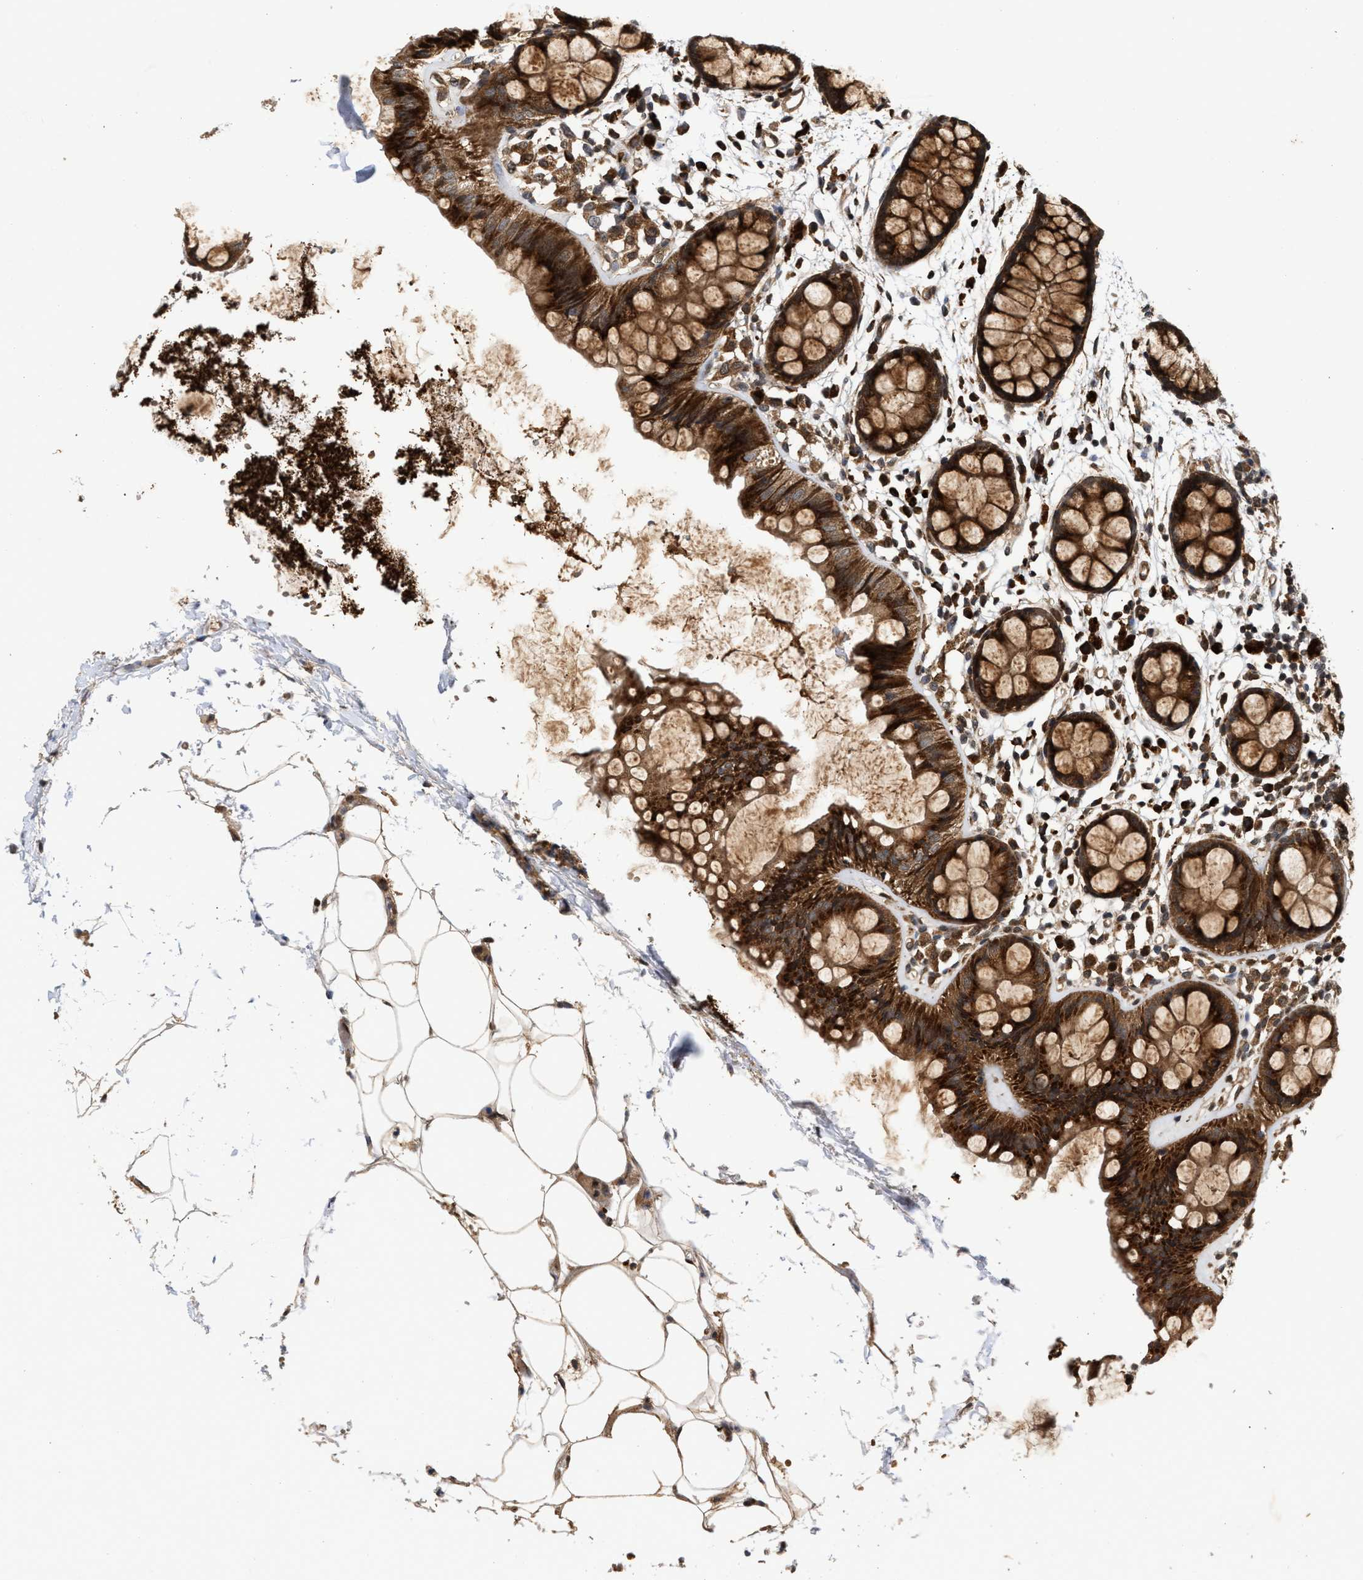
{"staining": {"intensity": "strong", "quantity": ">75%", "location": "cytoplasmic/membranous"}, "tissue": "rectum", "cell_type": "Glandular cells", "image_type": "normal", "snomed": [{"axis": "morphology", "description": "Normal tissue, NOS"}, {"axis": "topography", "description": "Rectum"}], "caption": "Brown immunohistochemical staining in benign human rectum exhibits strong cytoplasmic/membranous expression in approximately >75% of glandular cells.", "gene": "CFLAR", "patient": {"sex": "female", "age": 66}}